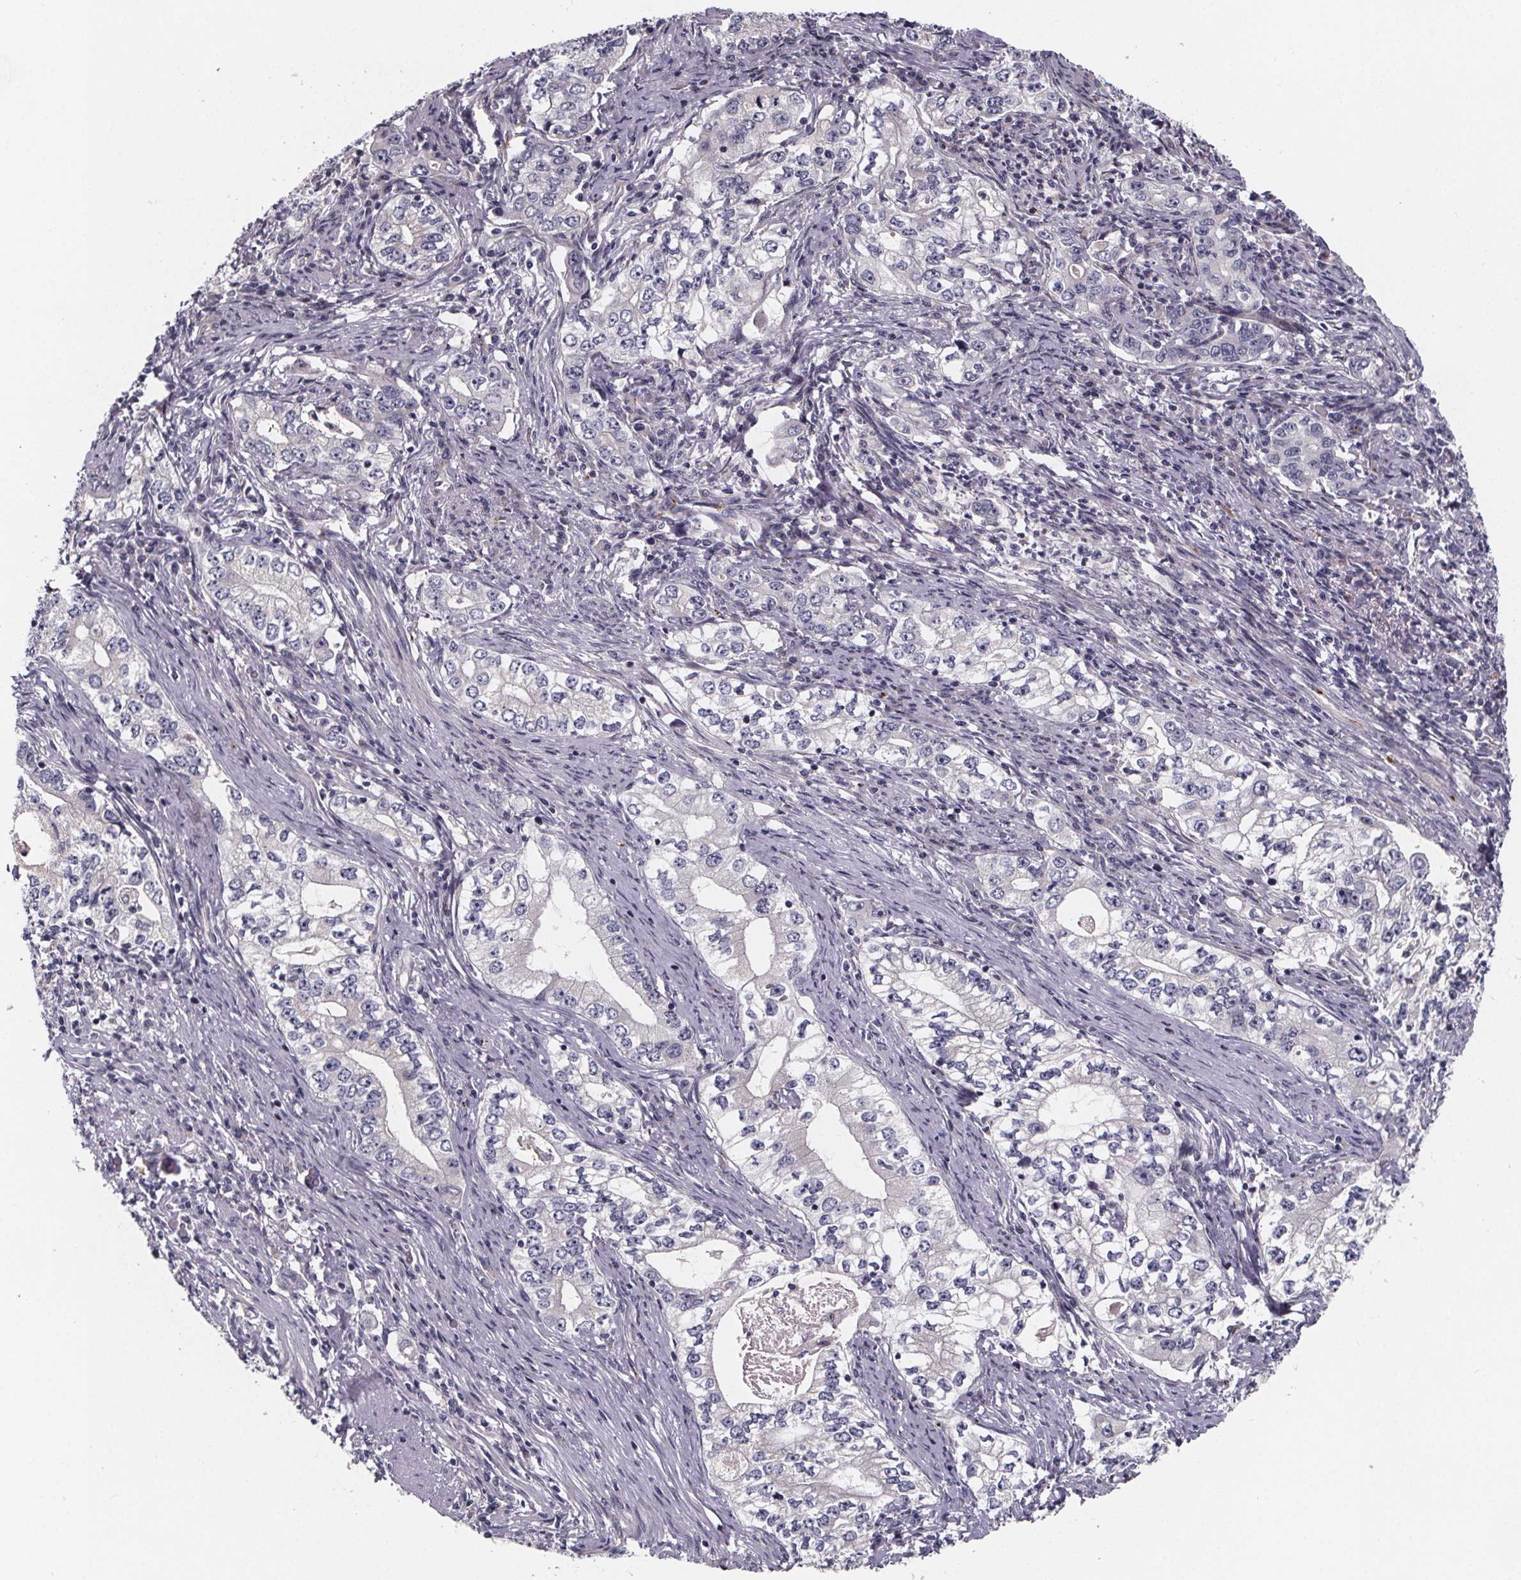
{"staining": {"intensity": "negative", "quantity": "none", "location": "none"}, "tissue": "stomach cancer", "cell_type": "Tumor cells", "image_type": "cancer", "snomed": [{"axis": "morphology", "description": "Adenocarcinoma, NOS"}, {"axis": "topography", "description": "Stomach, lower"}], "caption": "DAB immunohistochemical staining of stomach adenocarcinoma displays no significant expression in tumor cells. Brightfield microscopy of immunohistochemistry stained with DAB (3,3'-diaminobenzidine) (brown) and hematoxylin (blue), captured at high magnification.", "gene": "NDST1", "patient": {"sex": "female", "age": 72}}